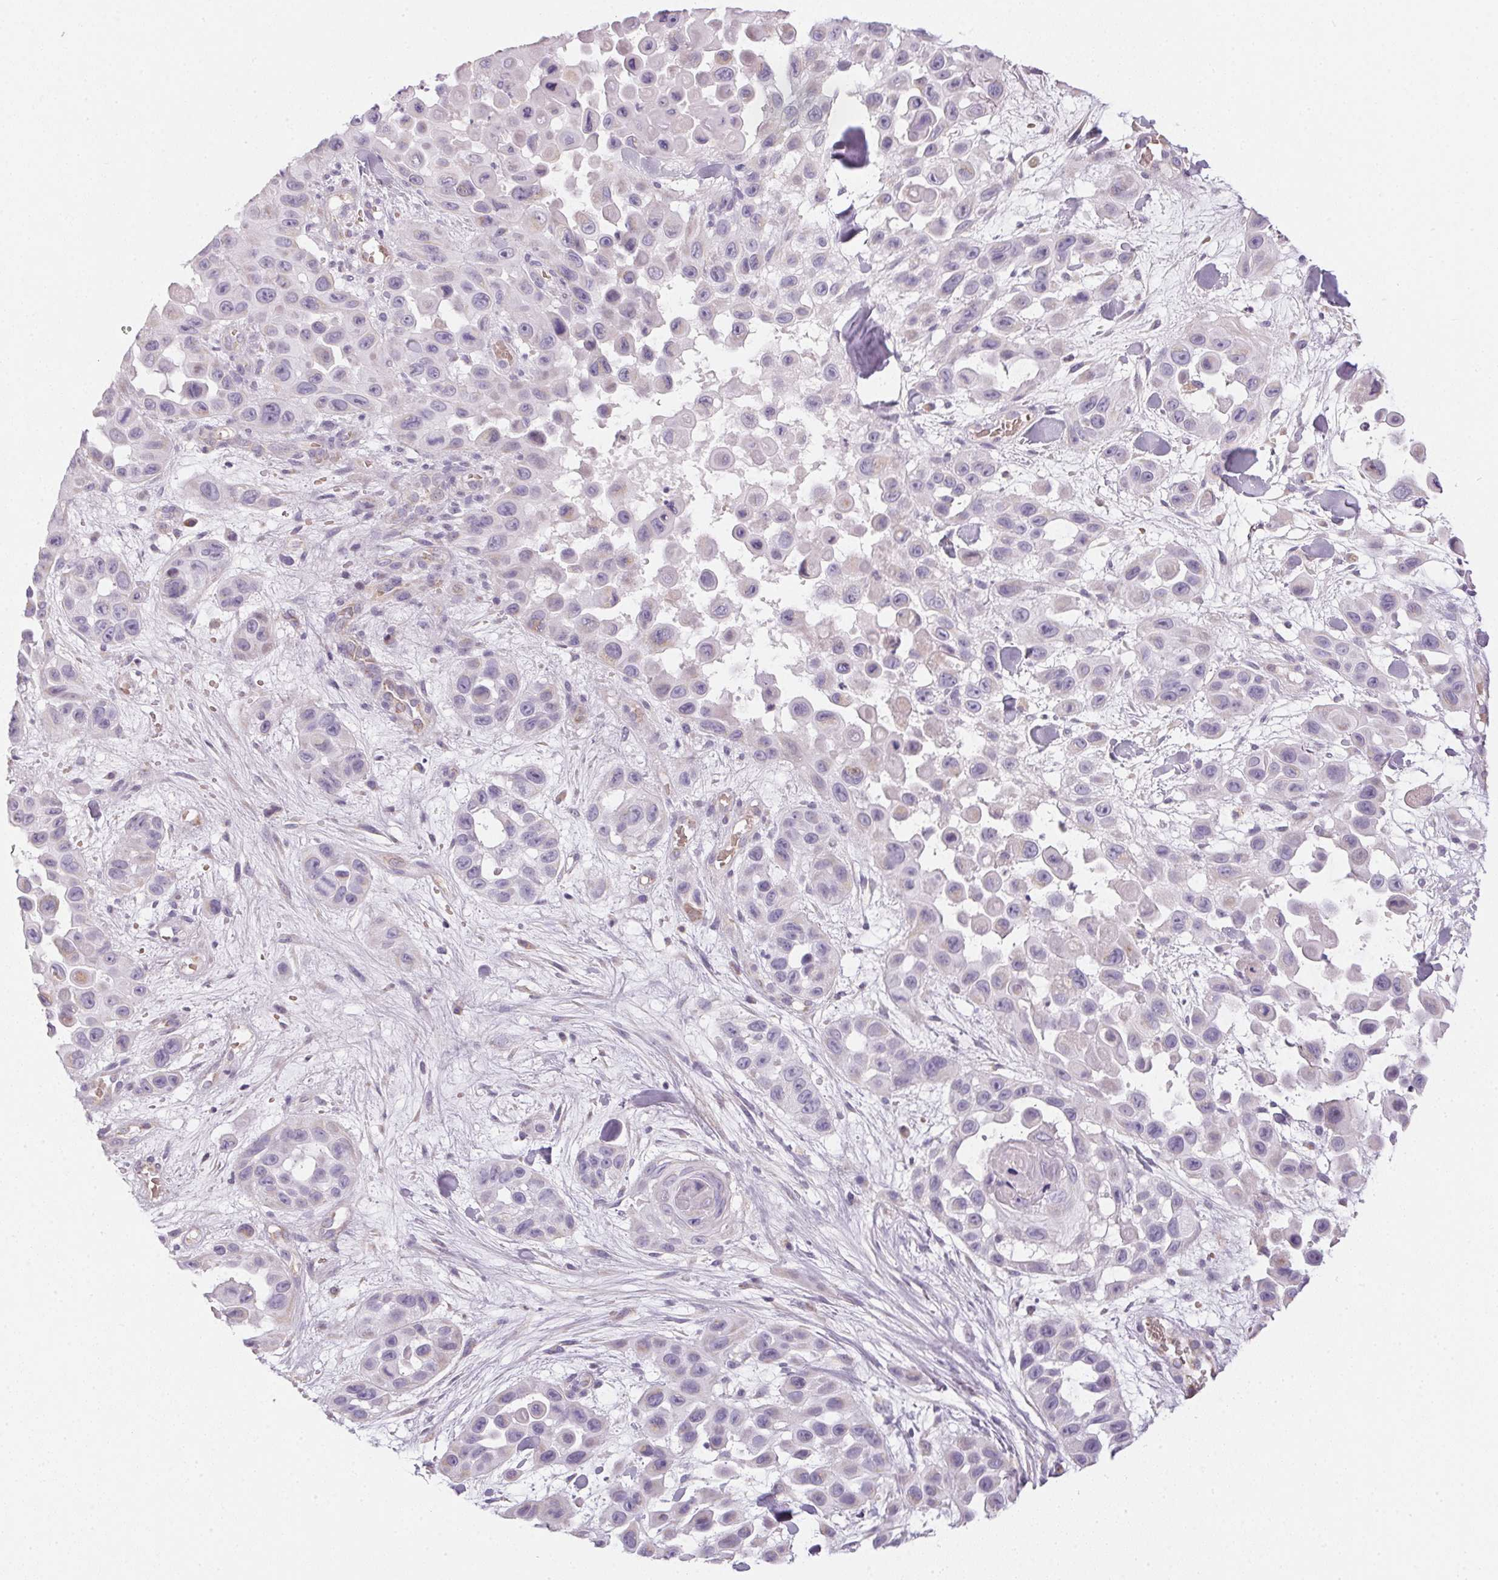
{"staining": {"intensity": "negative", "quantity": "none", "location": "none"}, "tissue": "skin cancer", "cell_type": "Tumor cells", "image_type": "cancer", "snomed": [{"axis": "morphology", "description": "Squamous cell carcinoma, NOS"}, {"axis": "topography", "description": "Skin"}], "caption": "IHC micrograph of neoplastic tissue: human skin cancer stained with DAB (3,3'-diaminobenzidine) exhibits no significant protein staining in tumor cells.", "gene": "SMYD1", "patient": {"sex": "male", "age": 81}}